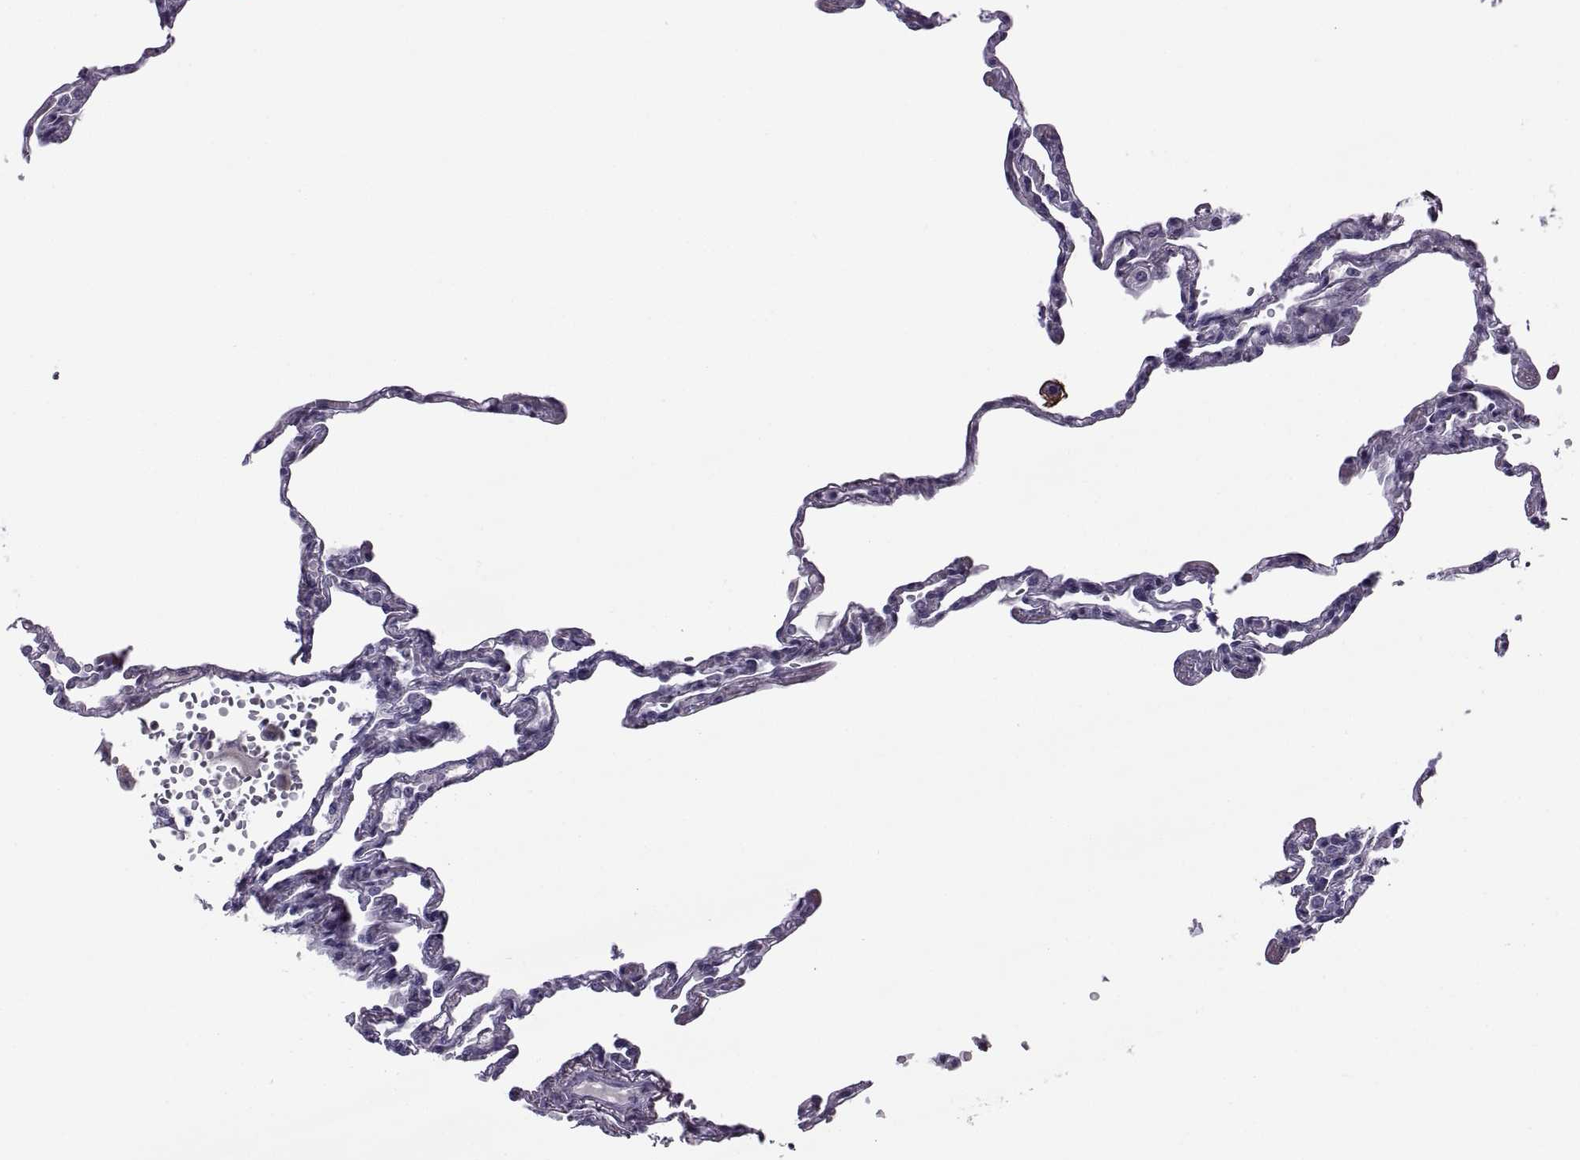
{"staining": {"intensity": "negative", "quantity": "none", "location": "none"}, "tissue": "lung", "cell_type": "Alveolar cells", "image_type": "normal", "snomed": [{"axis": "morphology", "description": "Normal tissue, NOS"}, {"axis": "topography", "description": "Lung"}], "caption": "An immunohistochemistry image of unremarkable lung is shown. There is no staining in alveolar cells of lung. (DAB immunohistochemistry, high magnification).", "gene": "MAGEB1", "patient": {"sex": "male", "age": 78}}